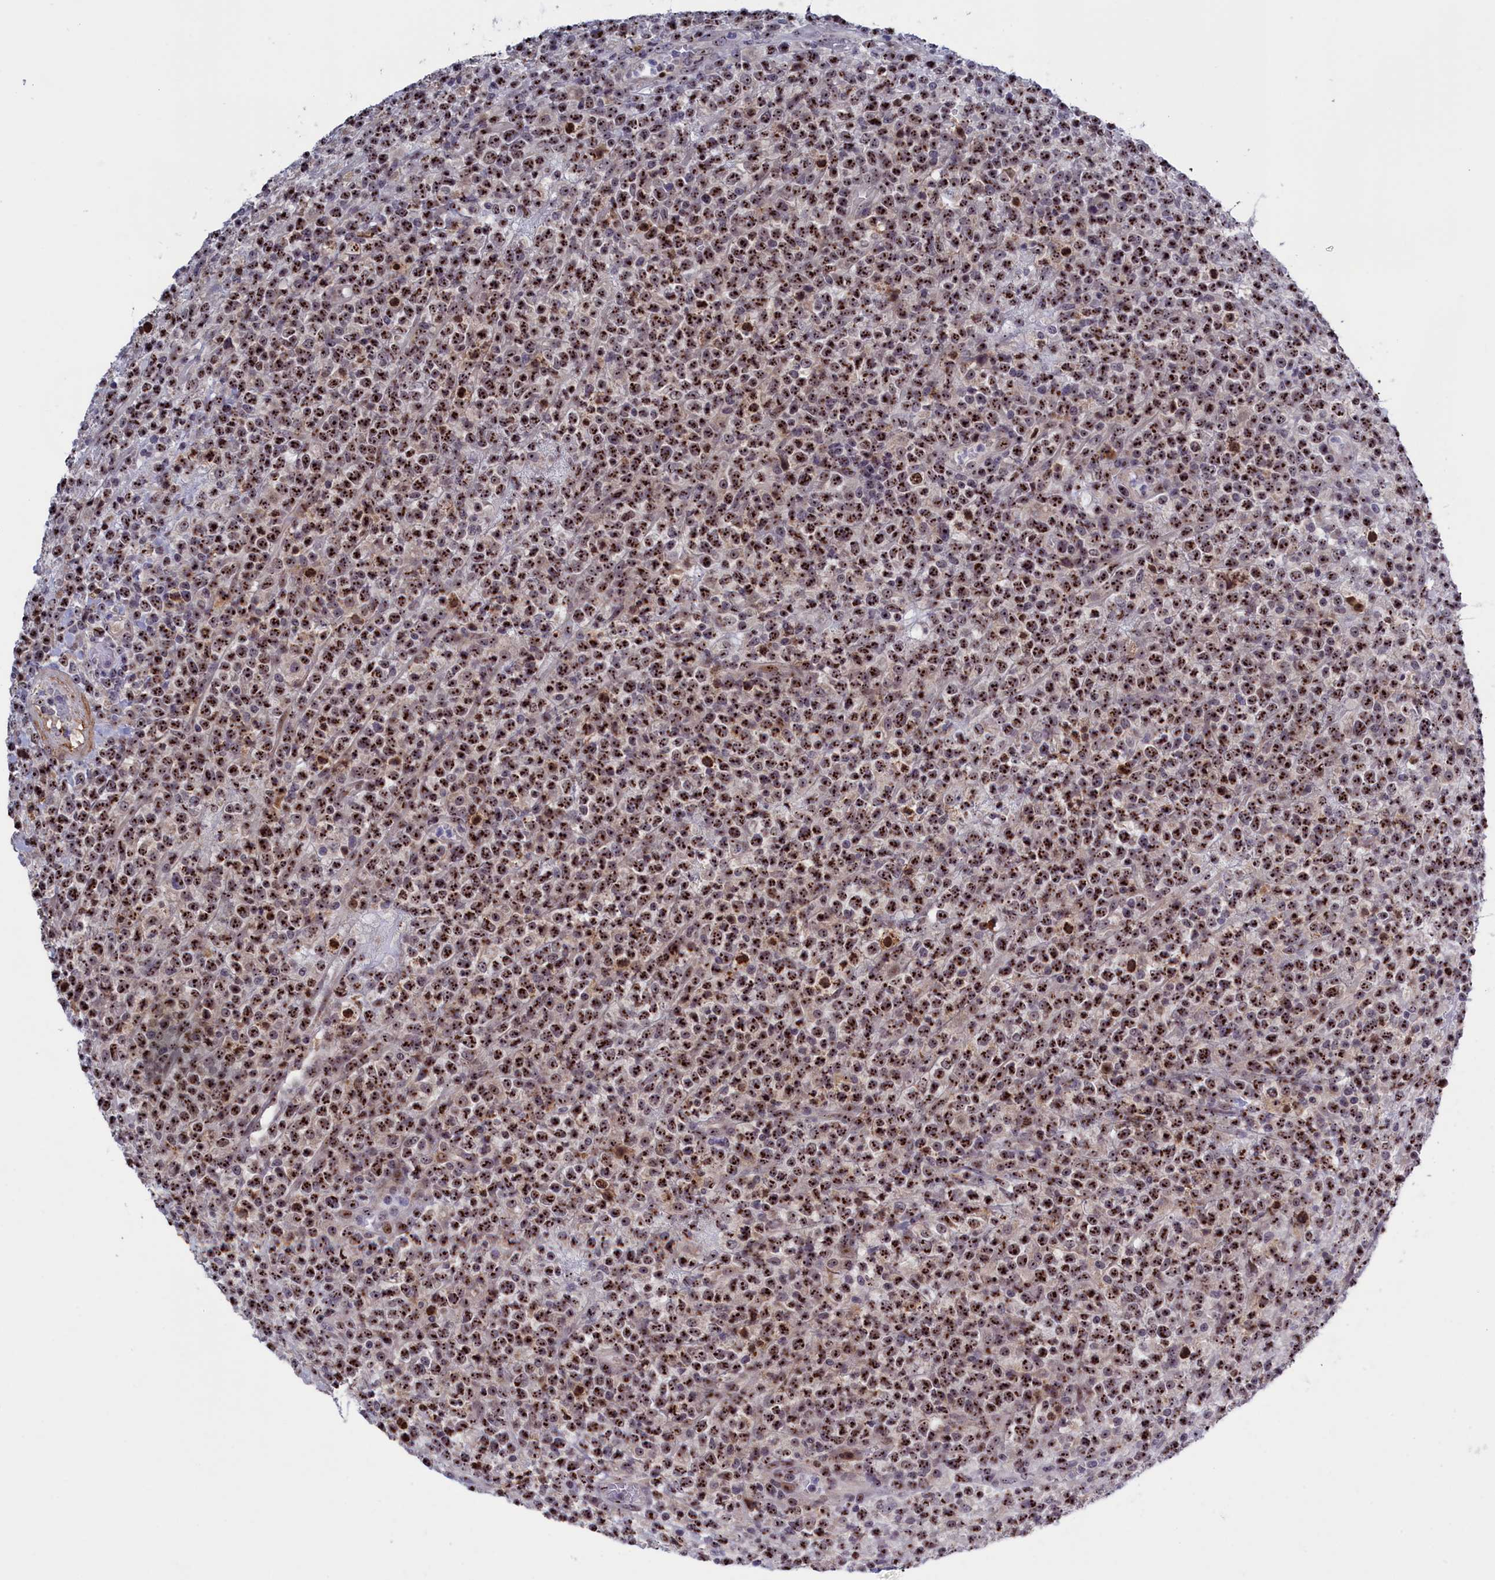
{"staining": {"intensity": "strong", "quantity": ">75%", "location": "nuclear"}, "tissue": "lymphoma", "cell_type": "Tumor cells", "image_type": "cancer", "snomed": [{"axis": "morphology", "description": "Malignant lymphoma, non-Hodgkin's type, High grade"}, {"axis": "topography", "description": "Colon"}], "caption": "A brown stain highlights strong nuclear positivity of a protein in malignant lymphoma, non-Hodgkin's type (high-grade) tumor cells.", "gene": "PPAN", "patient": {"sex": "female", "age": 53}}